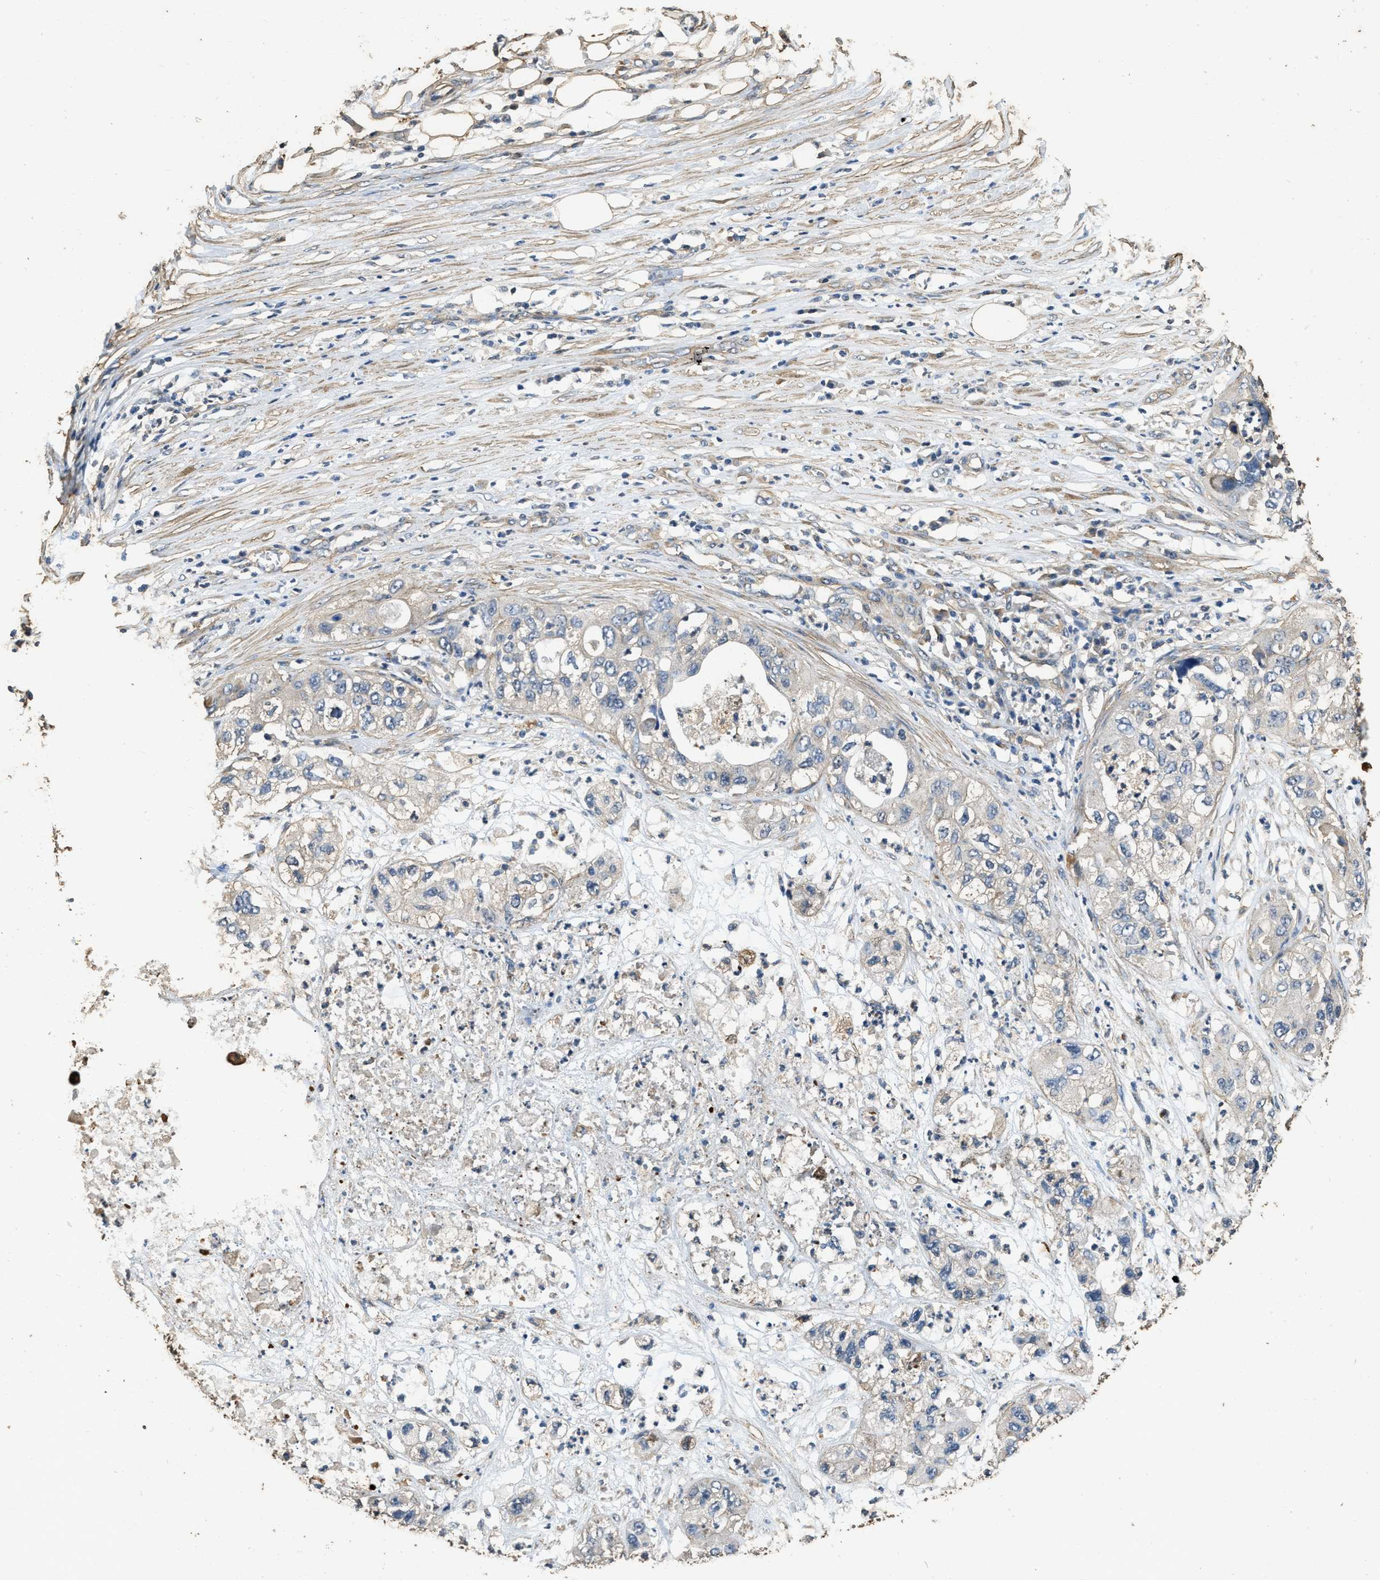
{"staining": {"intensity": "negative", "quantity": "none", "location": "none"}, "tissue": "pancreatic cancer", "cell_type": "Tumor cells", "image_type": "cancer", "snomed": [{"axis": "morphology", "description": "Adenocarcinoma, NOS"}, {"axis": "topography", "description": "Pancreas"}], "caption": "Immunohistochemistry (IHC) photomicrograph of neoplastic tissue: human pancreatic cancer stained with DAB exhibits no significant protein staining in tumor cells.", "gene": "MIB1", "patient": {"sex": "female", "age": 78}}